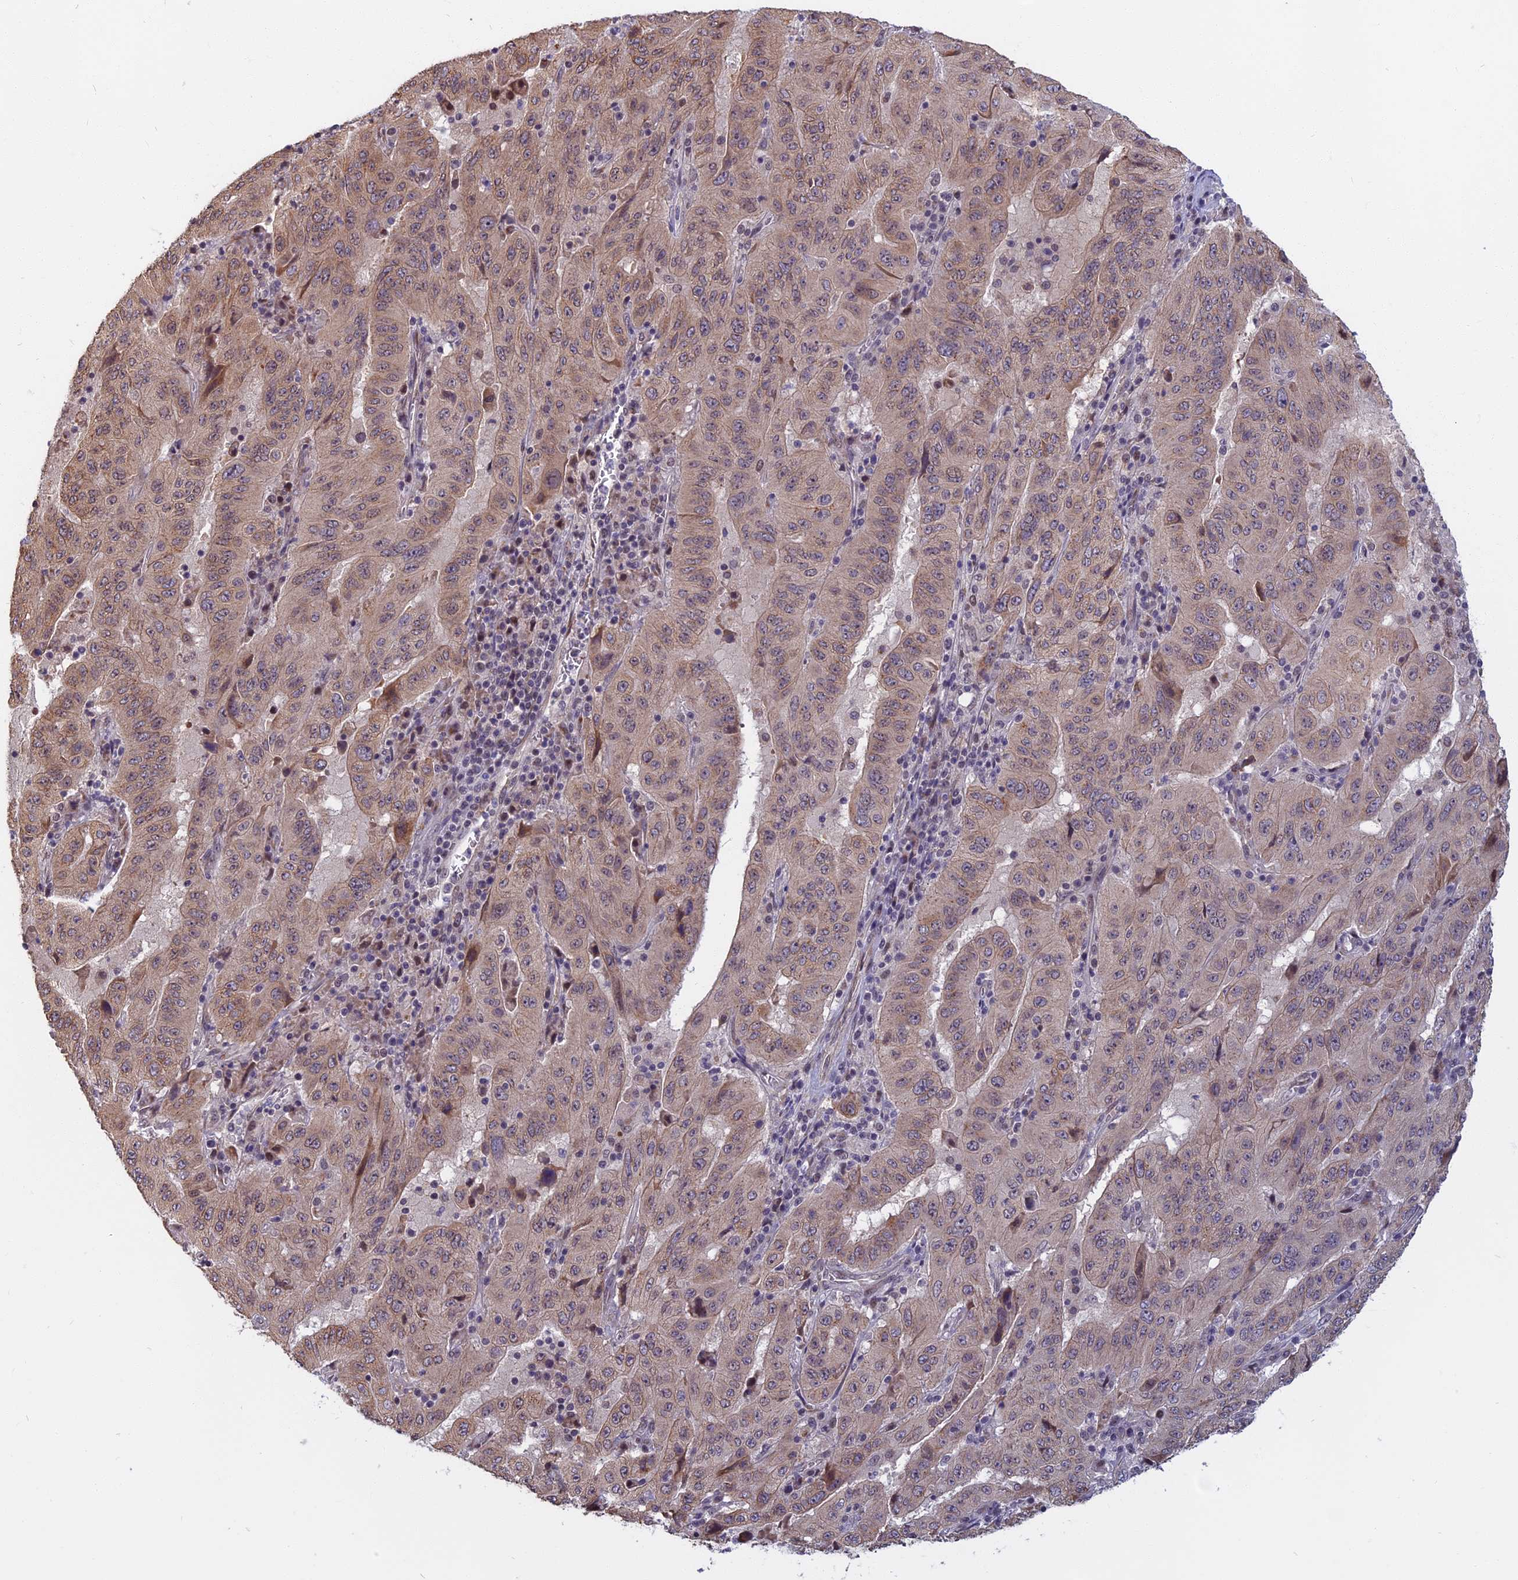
{"staining": {"intensity": "weak", "quantity": "25%-75%", "location": "cytoplasmic/membranous"}, "tissue": "pancreatic cancer", "cell_type": "Tumor cells", "image_type": "cancer", "snomed": [{"axis": "morphology", "description": "Adenocarcinoma, NOS"}, {"axis": "topography", "description": "Pancreas"}], "caption": "Immunohistochemical staining of human pancreatic cancer (adenocarcinoma) reveals low levels of weak cytoplasmic/membranous protein expression in approximately 25%-75% of tumor cells.", "gene": "CCDC113", "patient": {"sex": "male", "age": 63}}